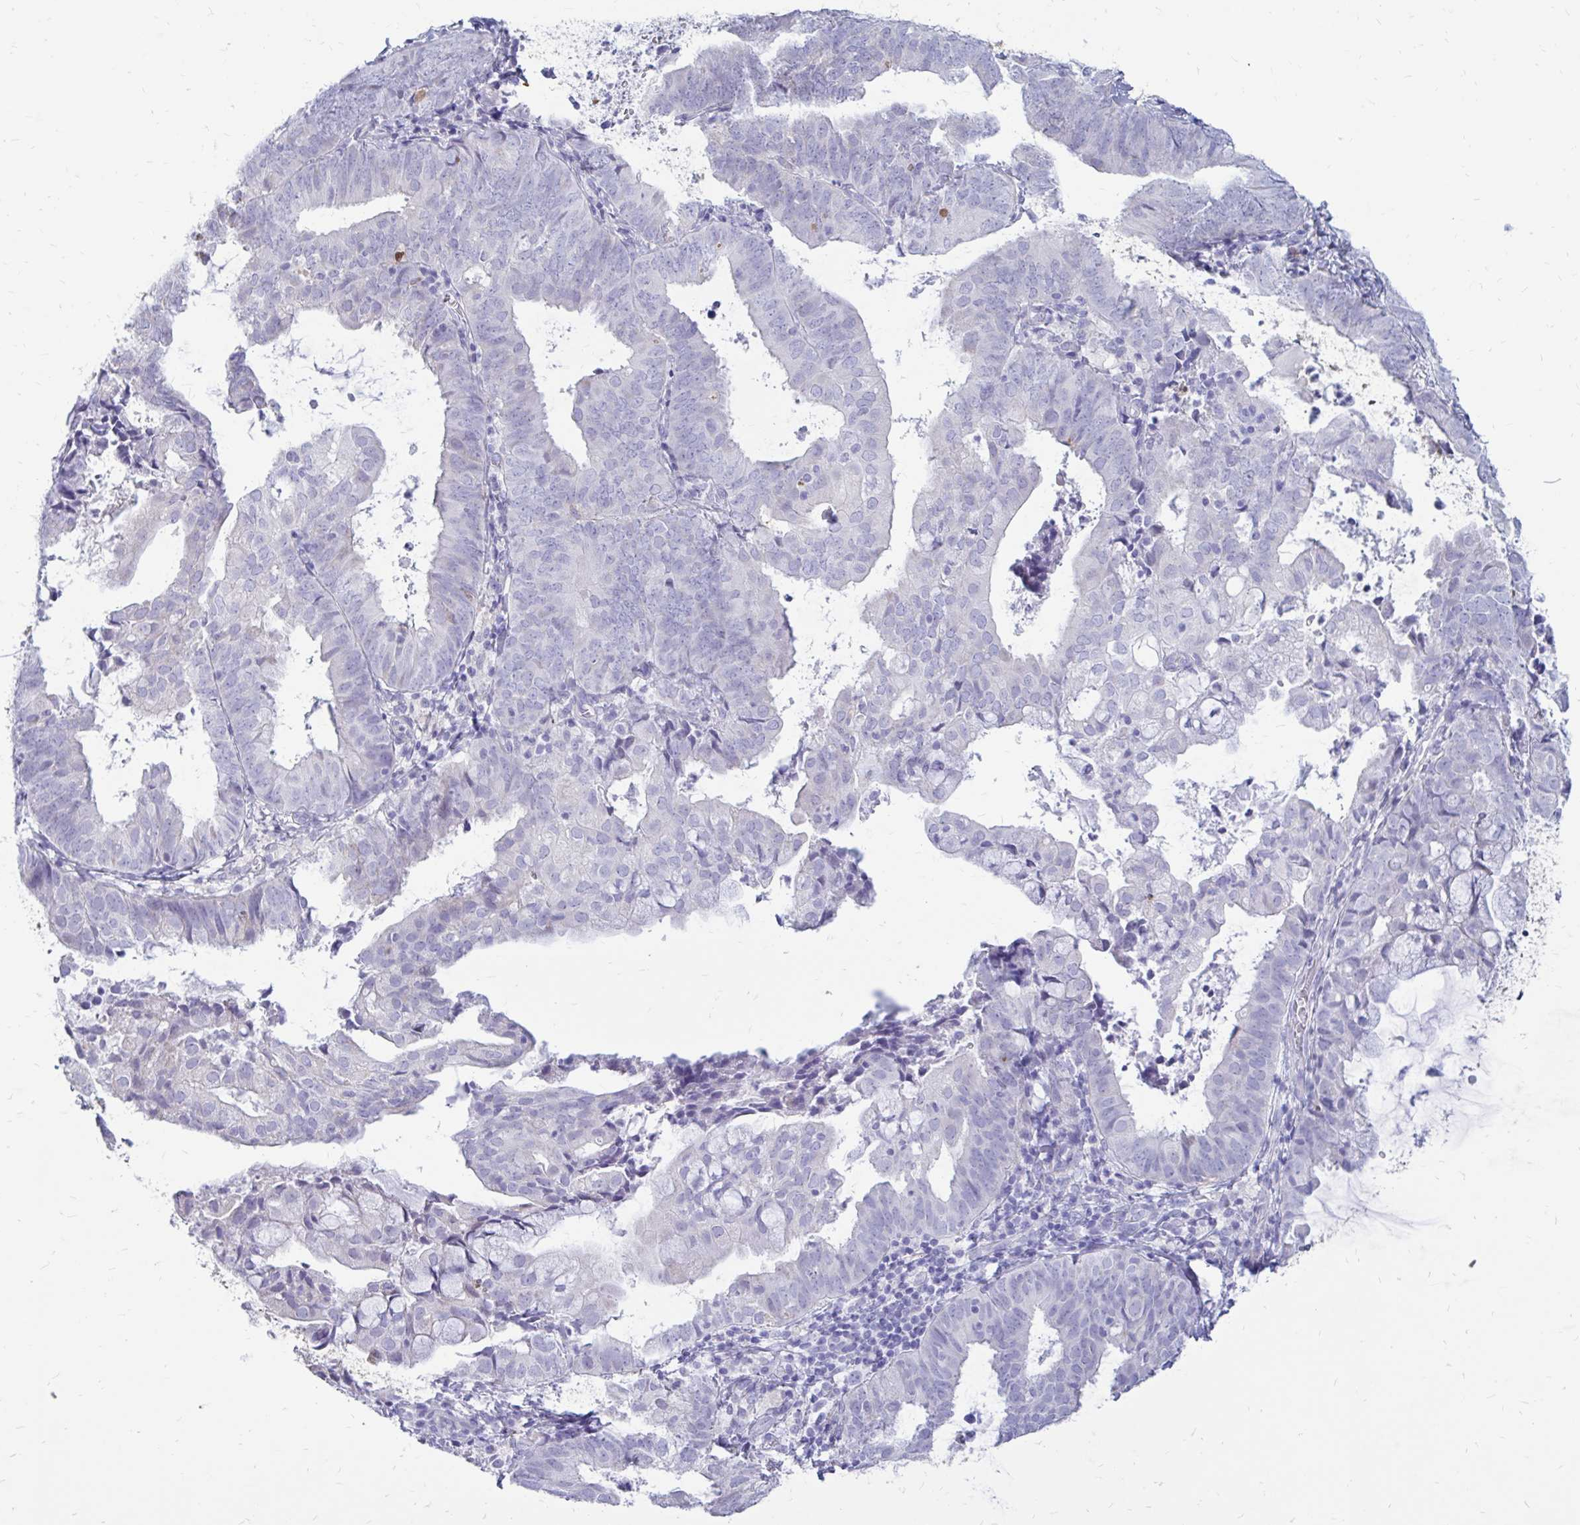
{"staining": {"intensity": "negative", "quantity": "none", "location": "none"}, "tissue": "endometrial cancer", "cell_type": "Tumor cells", "image_type": "cancer", "snomed": [{"axis": "morphology", "description": "Adenocarcinoma, NOS"}, {"axis": "topography", "description": "Endometrium"}], "caption": "DAB (3,3'-diaminobenzidine) immunohistochemical staining of human endometrial cancer (adenocarcinoma) displays no significant staining in tumor cells.", "gene": "IGSF5", "patient": {"sex": "female", "age": 80}}